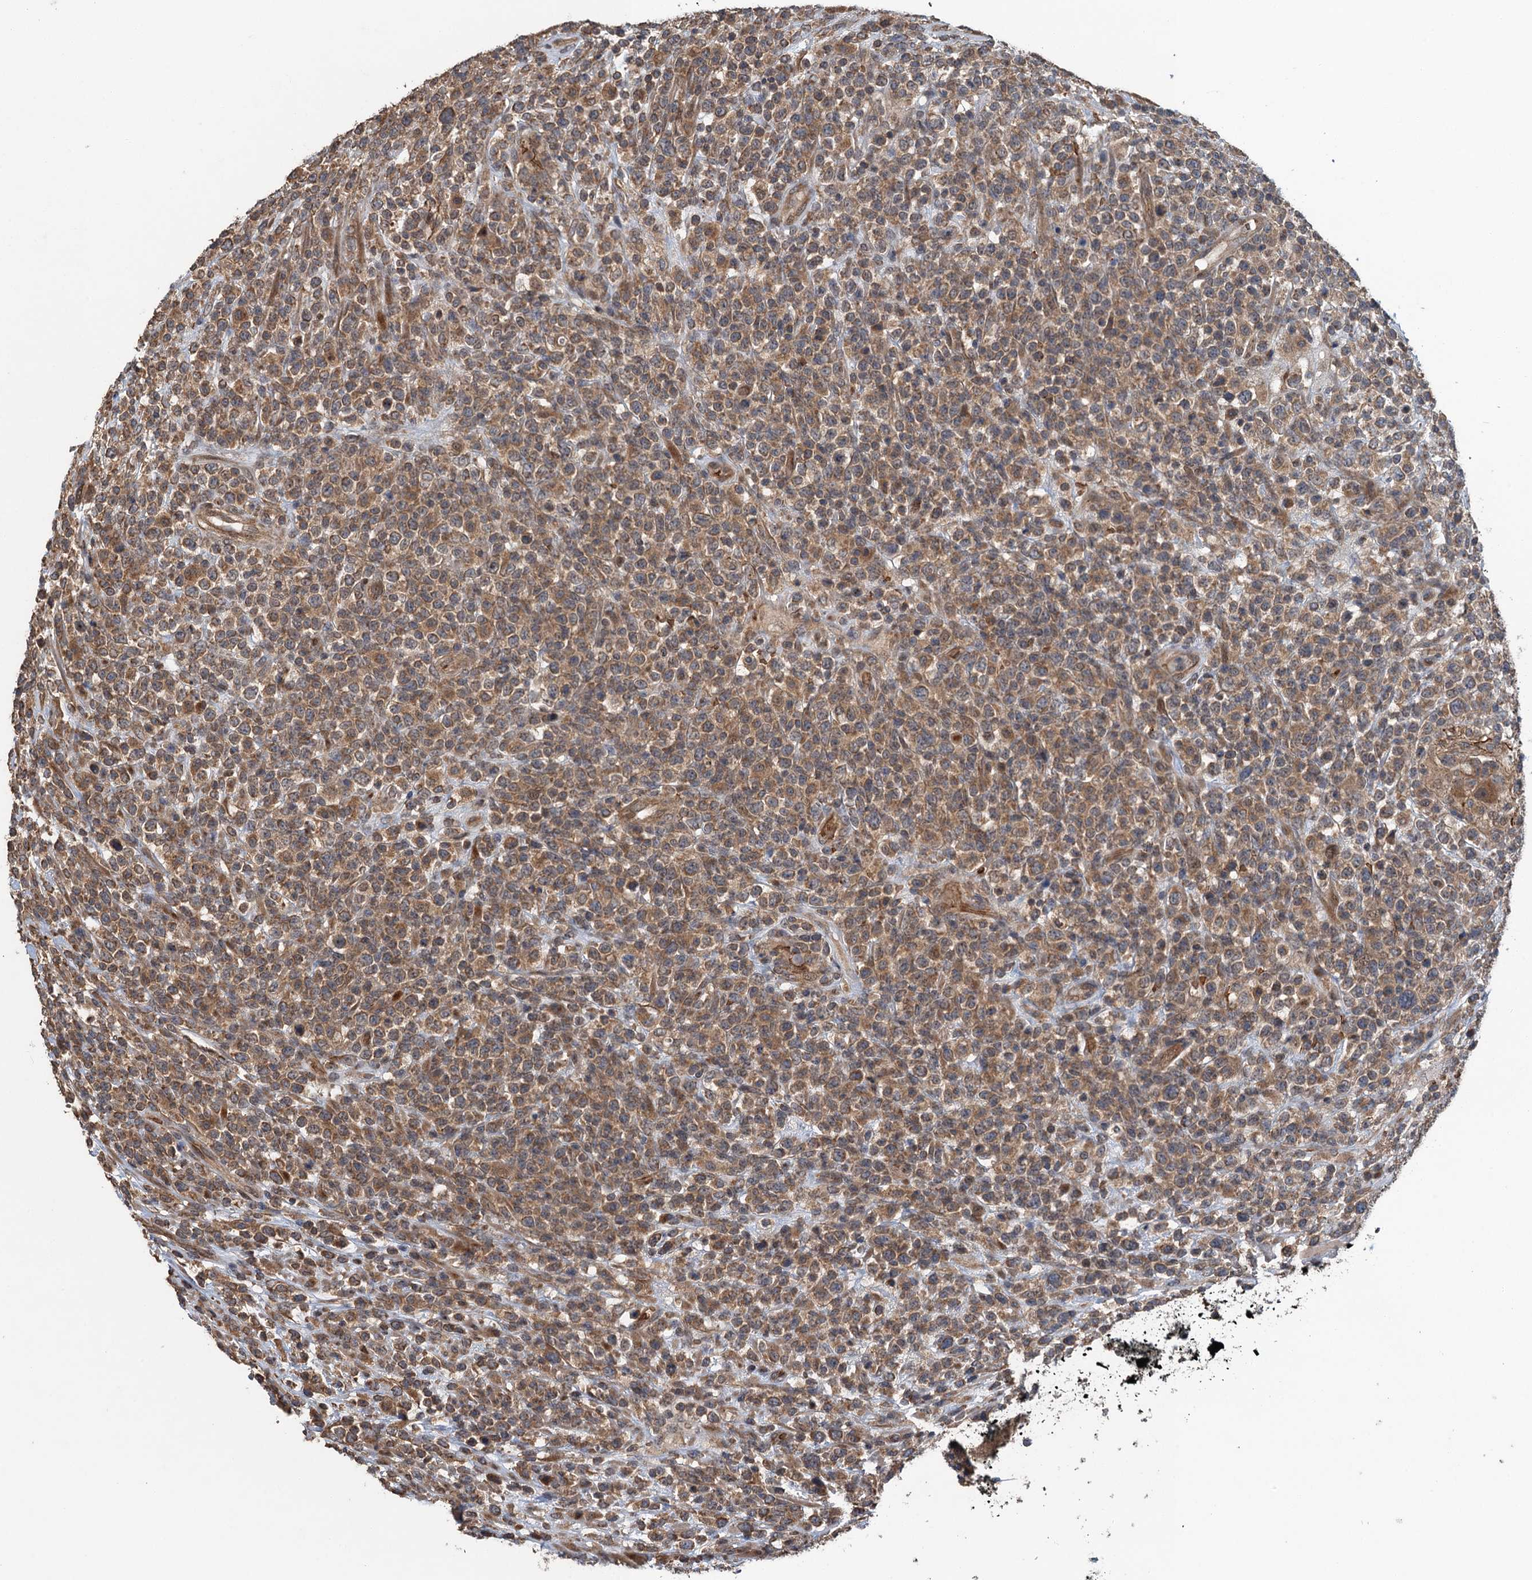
{"staining": {"intensity": "moderate", "quantity": ">75%", "location": "cytoplasmic/membranous"}, "tissue": "lymphoma", "cell_type": "Tumor cells", "image_type": "cancer", "snomed": [{"axis": "morphology", "description": "Malignant lymphoma, non-Hodgkin's type, High grade"}, {"axis": "topography", "description": "Colon"}], "caption": "Human high-grade malignant lymphoma, non-Hodgkin's type stained with a brown dye shows moderate cytoplasmic/membranous positive positivity in about >75% of tumor cells.", "gene": "SNX32", "patient": {"sex": "female", "age": 53}}